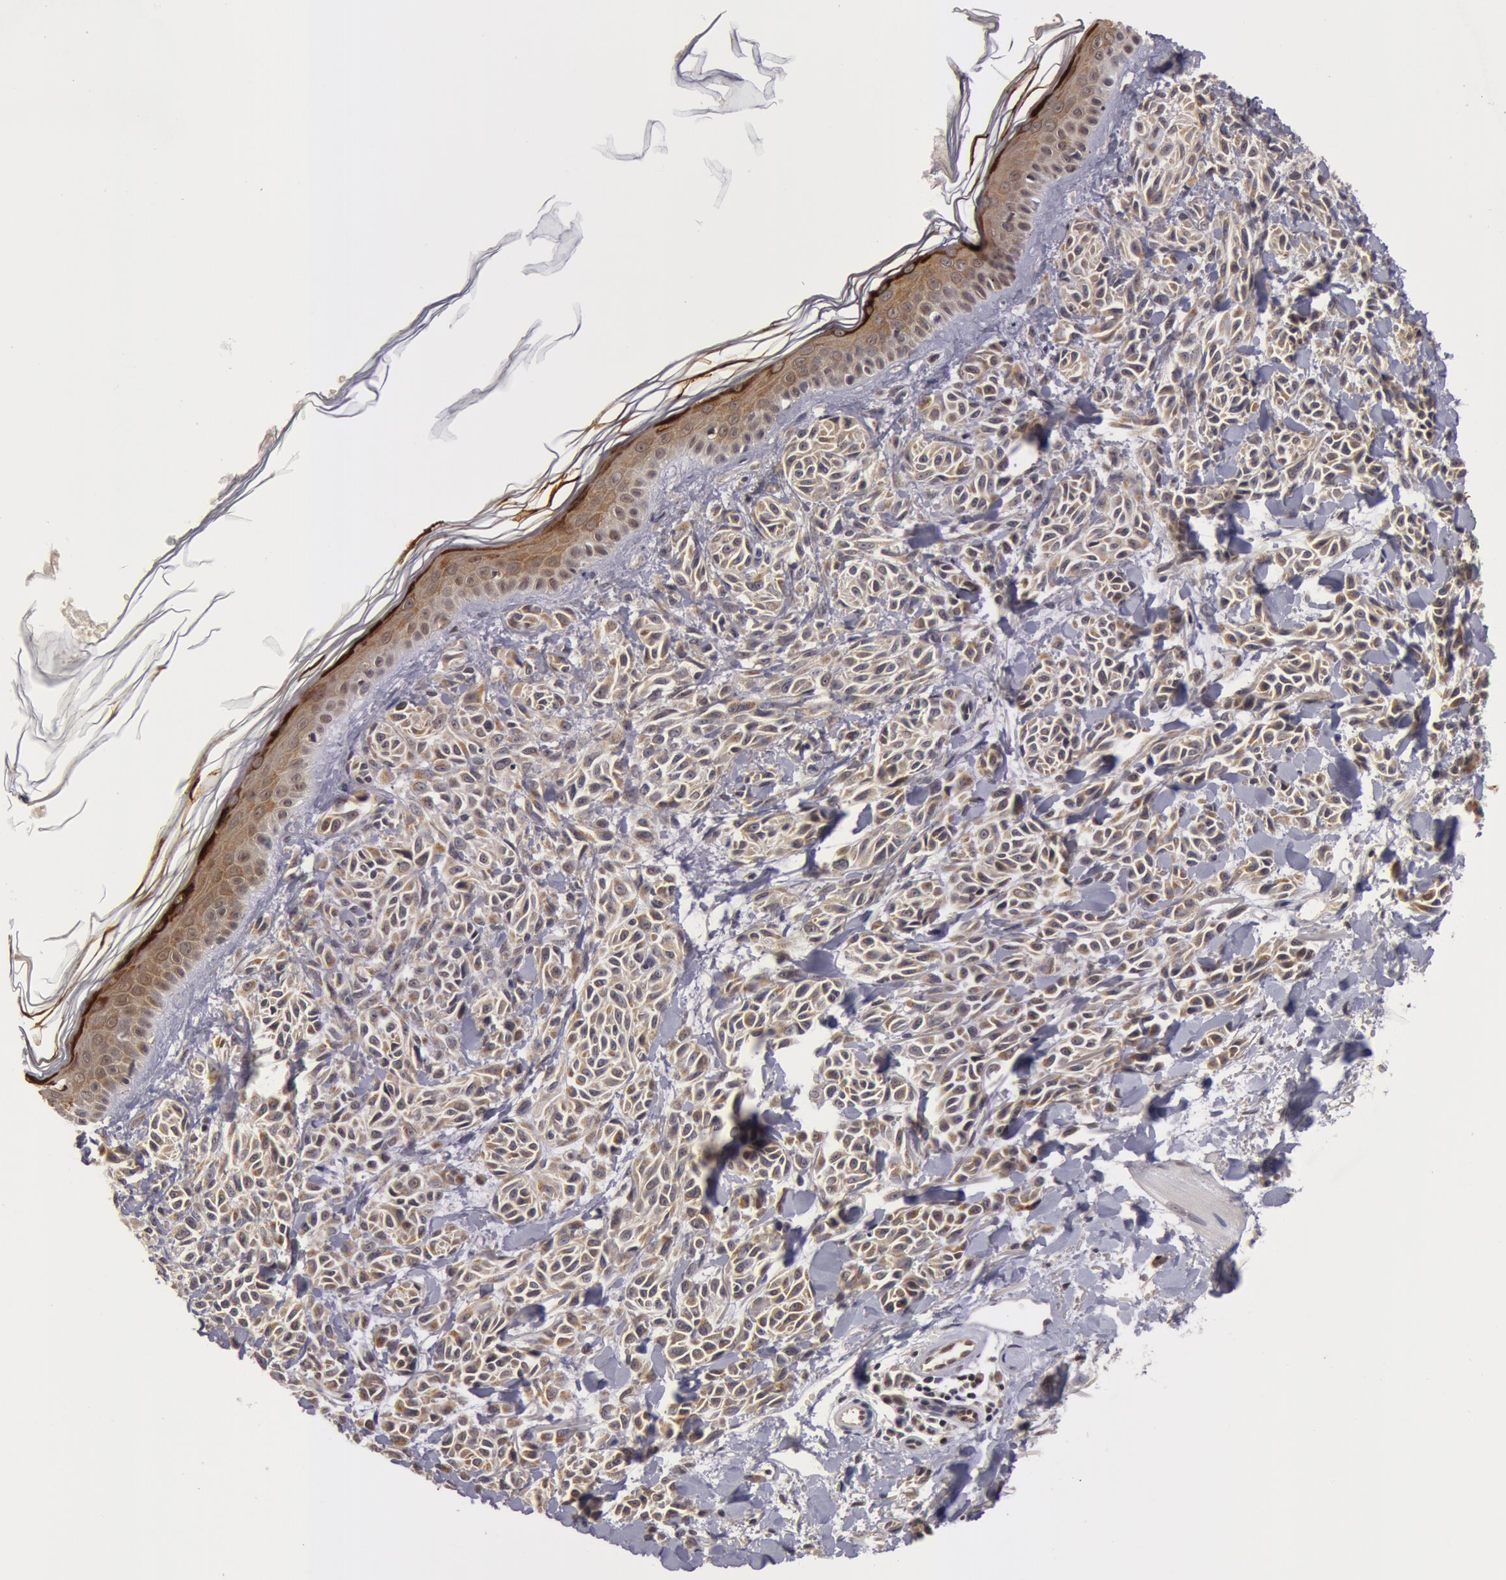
{"staining": {"intensity": "weak", "quantity": ">75%", "location": "cytoplasmic/membranous"}, "tissue": "melanoma", "cell_type": "Tumor cells", "image_type": "cancer", "snomed": [{"axis": "morphology", "description": "Malignant melanoma, NOS"}, {"axis": "topography", "description": "Skin"}], "caption": "An IHC image of tumor tissue is shown. Protein staining in brown highlights weak cytoplasmic/membranous positivity in malignant melanoma within tumor cells.", "gene": "SYTL4", "patient": {"sex": "female", "age": 73}}